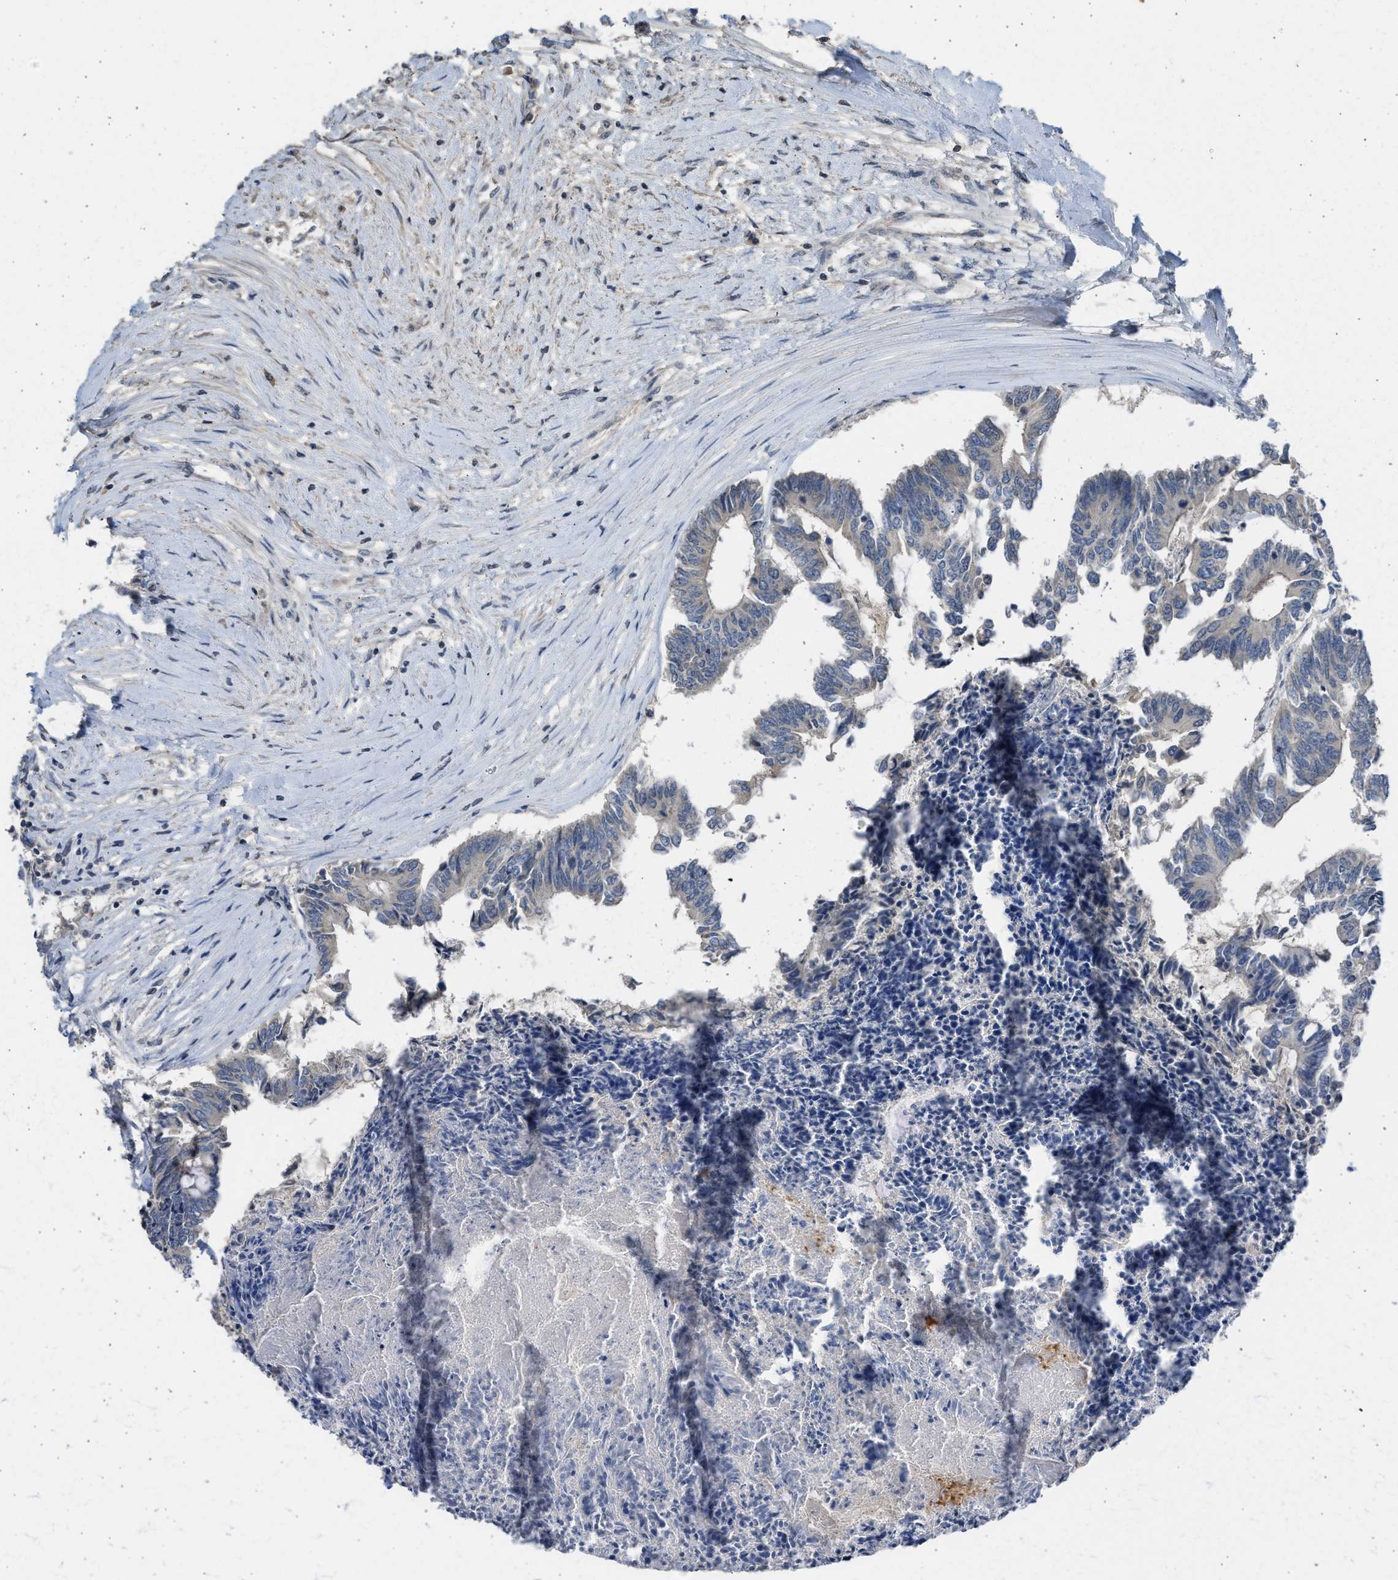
{"staining": {"intensity": "weak", "quantity": "<25%", "location": "cytoplasmic/membranous"}, "tissue": "colorectal cancer", "cell_type": "Tumor cells", "image_type": "cancer", "snomed": [{"axis": "morphology", "description": "Adenocarcinoma, NOS"}, {"axis": "topography", "description": "Rectum"}], "caption": "IHC micrograph of colorectal cancer (adenocarcinoma) stained for a protein (brown), which displays no positivity in tumor cells. (DAB (3,3'-diaminobenzidine) IHC visualized using brightfield microscopy, high magnification).", "gene": "SULT2A1", "patient": {"sex": "male", "age": 63}}